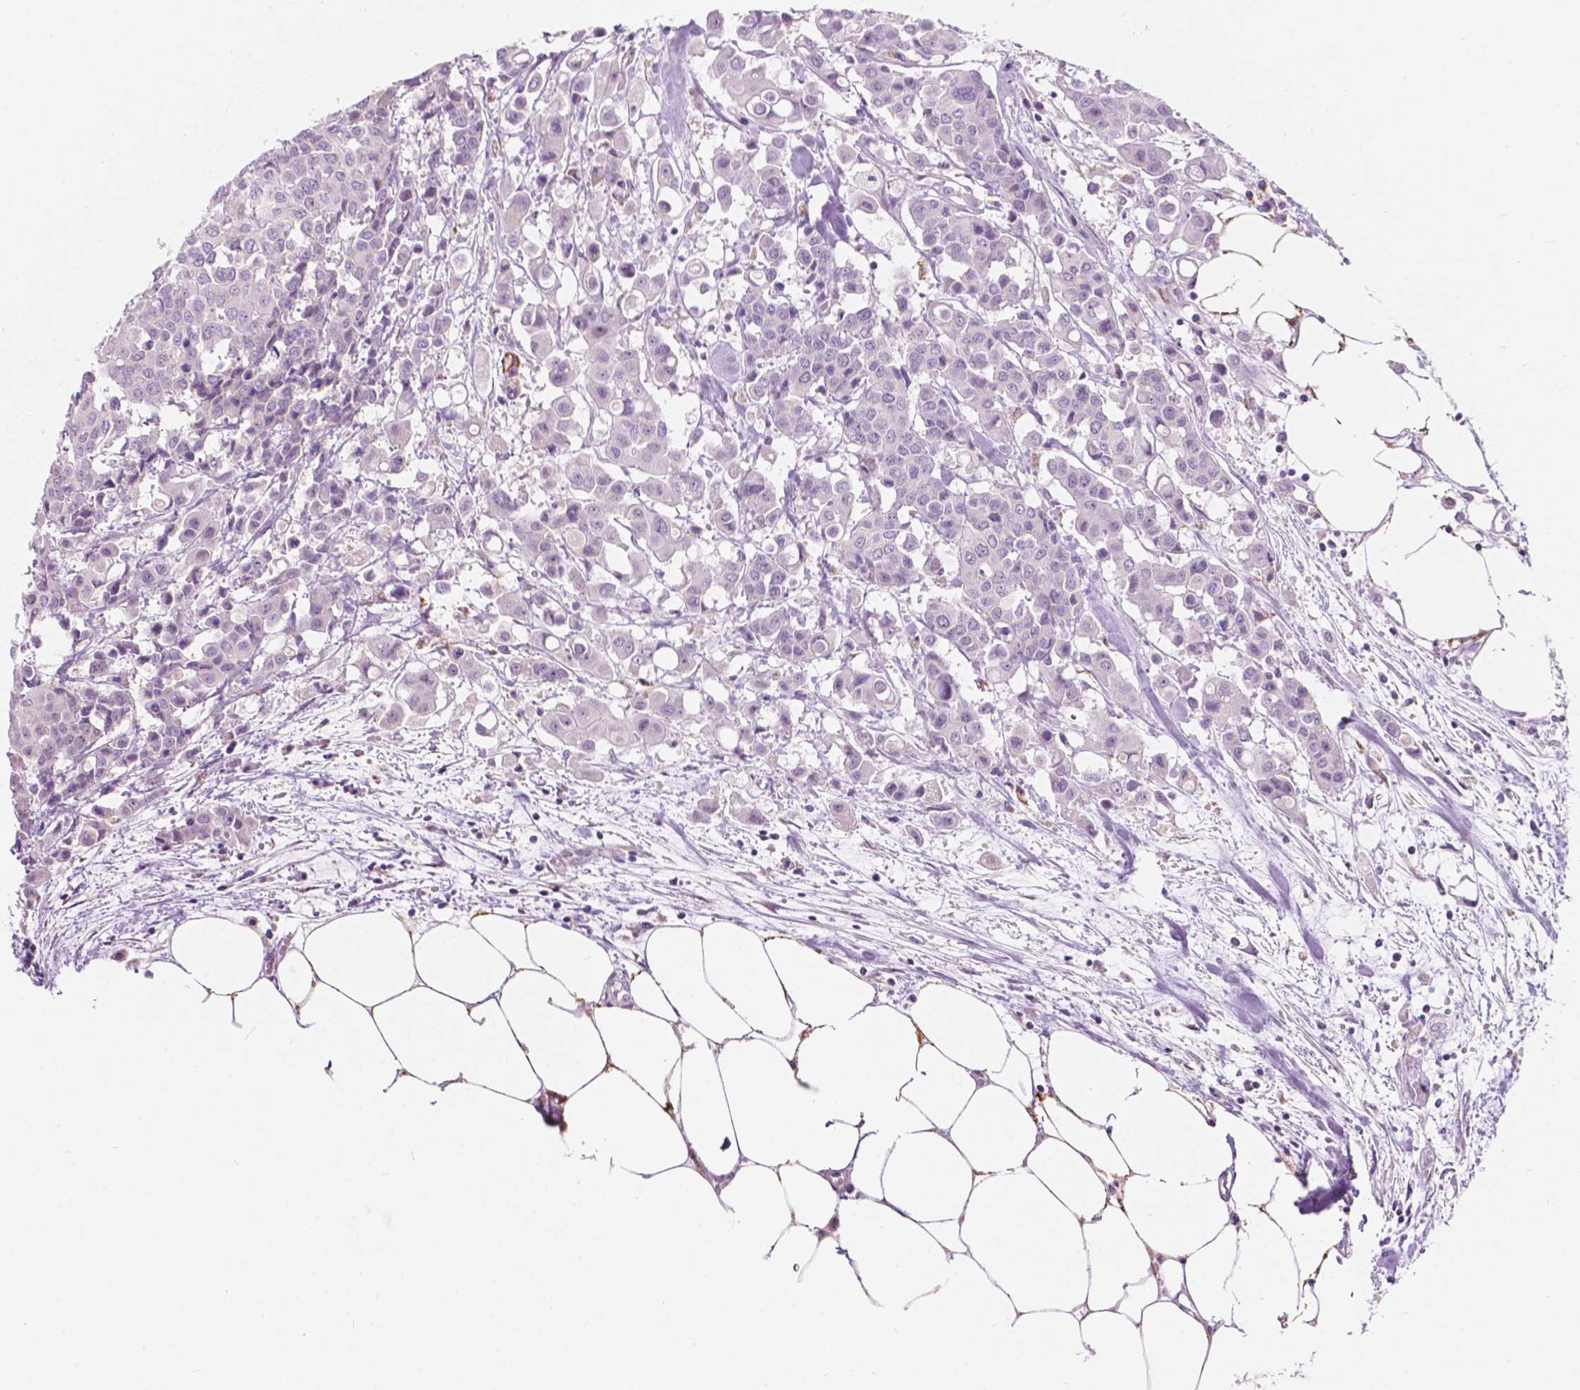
{"staining": {"intensity": "negative", "quantity": "none", "location": "none"}, "tissue": "carcinoid", "cell_type": "Tumor cells", "image_type": "cancer", "snomed": [{"axis": "morphology", "description": "Carcinoid, malignant, NOS"}, {"axis": "topography", "description": "Colon"}], "caption": "Human carcinoid stained for a protein using IHC shows no expression in tumor cells.", "gene": "NOS1AP", "patient": {"sex": "male", "age": 81}}